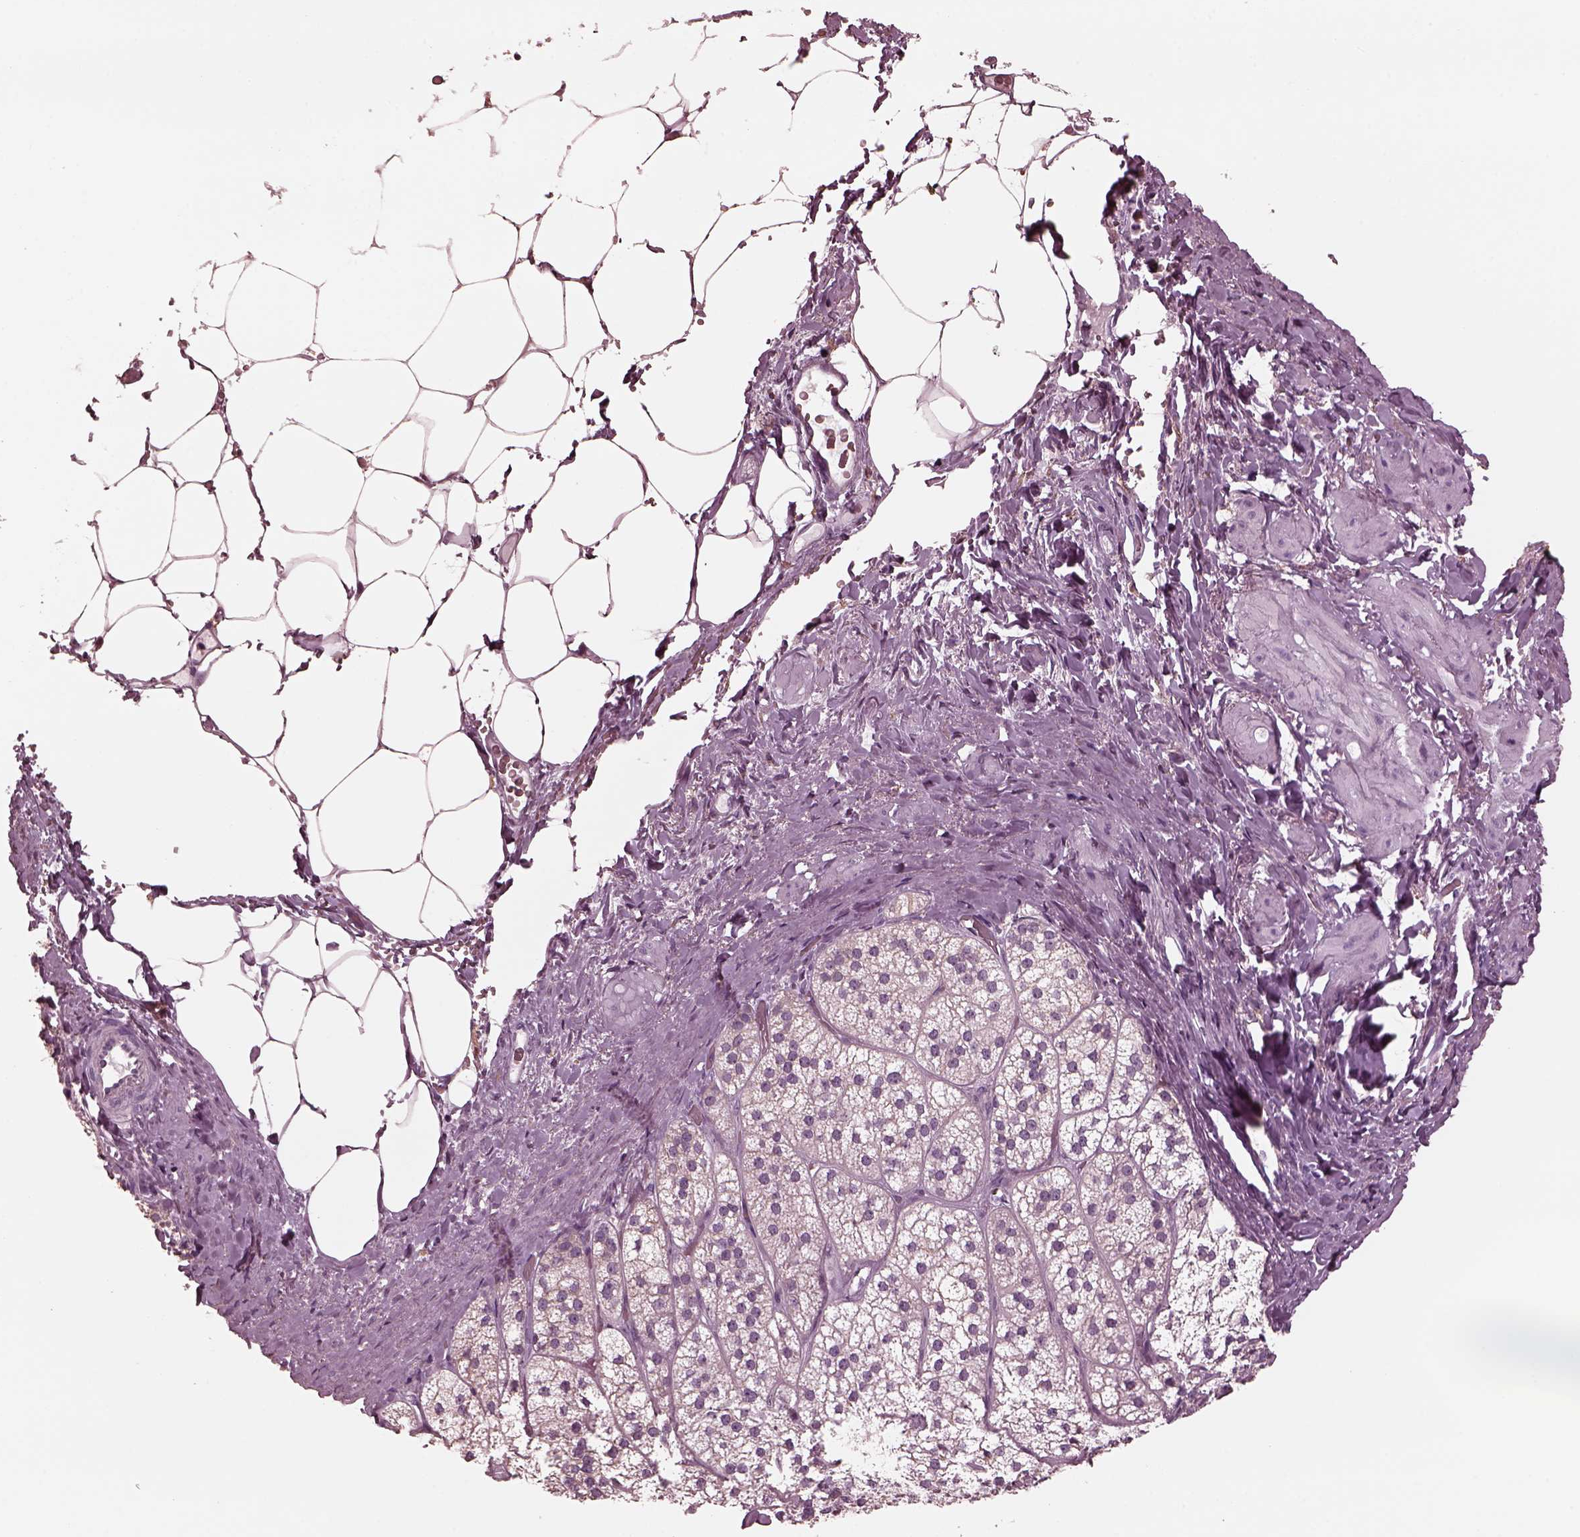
{"staining": {"intensity": "negative", "quantity": "none", "location": "none"}, "tissue": "adrenal gland", "cell_type": "Glandular cells", "image_type": "normal", "snomed": [{"axis": "morphology", "description": "Normal tissue, NOS"}, {"axis": "topography", "description": "Adrenal gland"}], "caption": "This is a photomicrograph of IHC staining of benign adrenal gland, which shows no staining in glandular cells.", "gene": "CGA", "patient": {"sex": "female", "age": 60}}